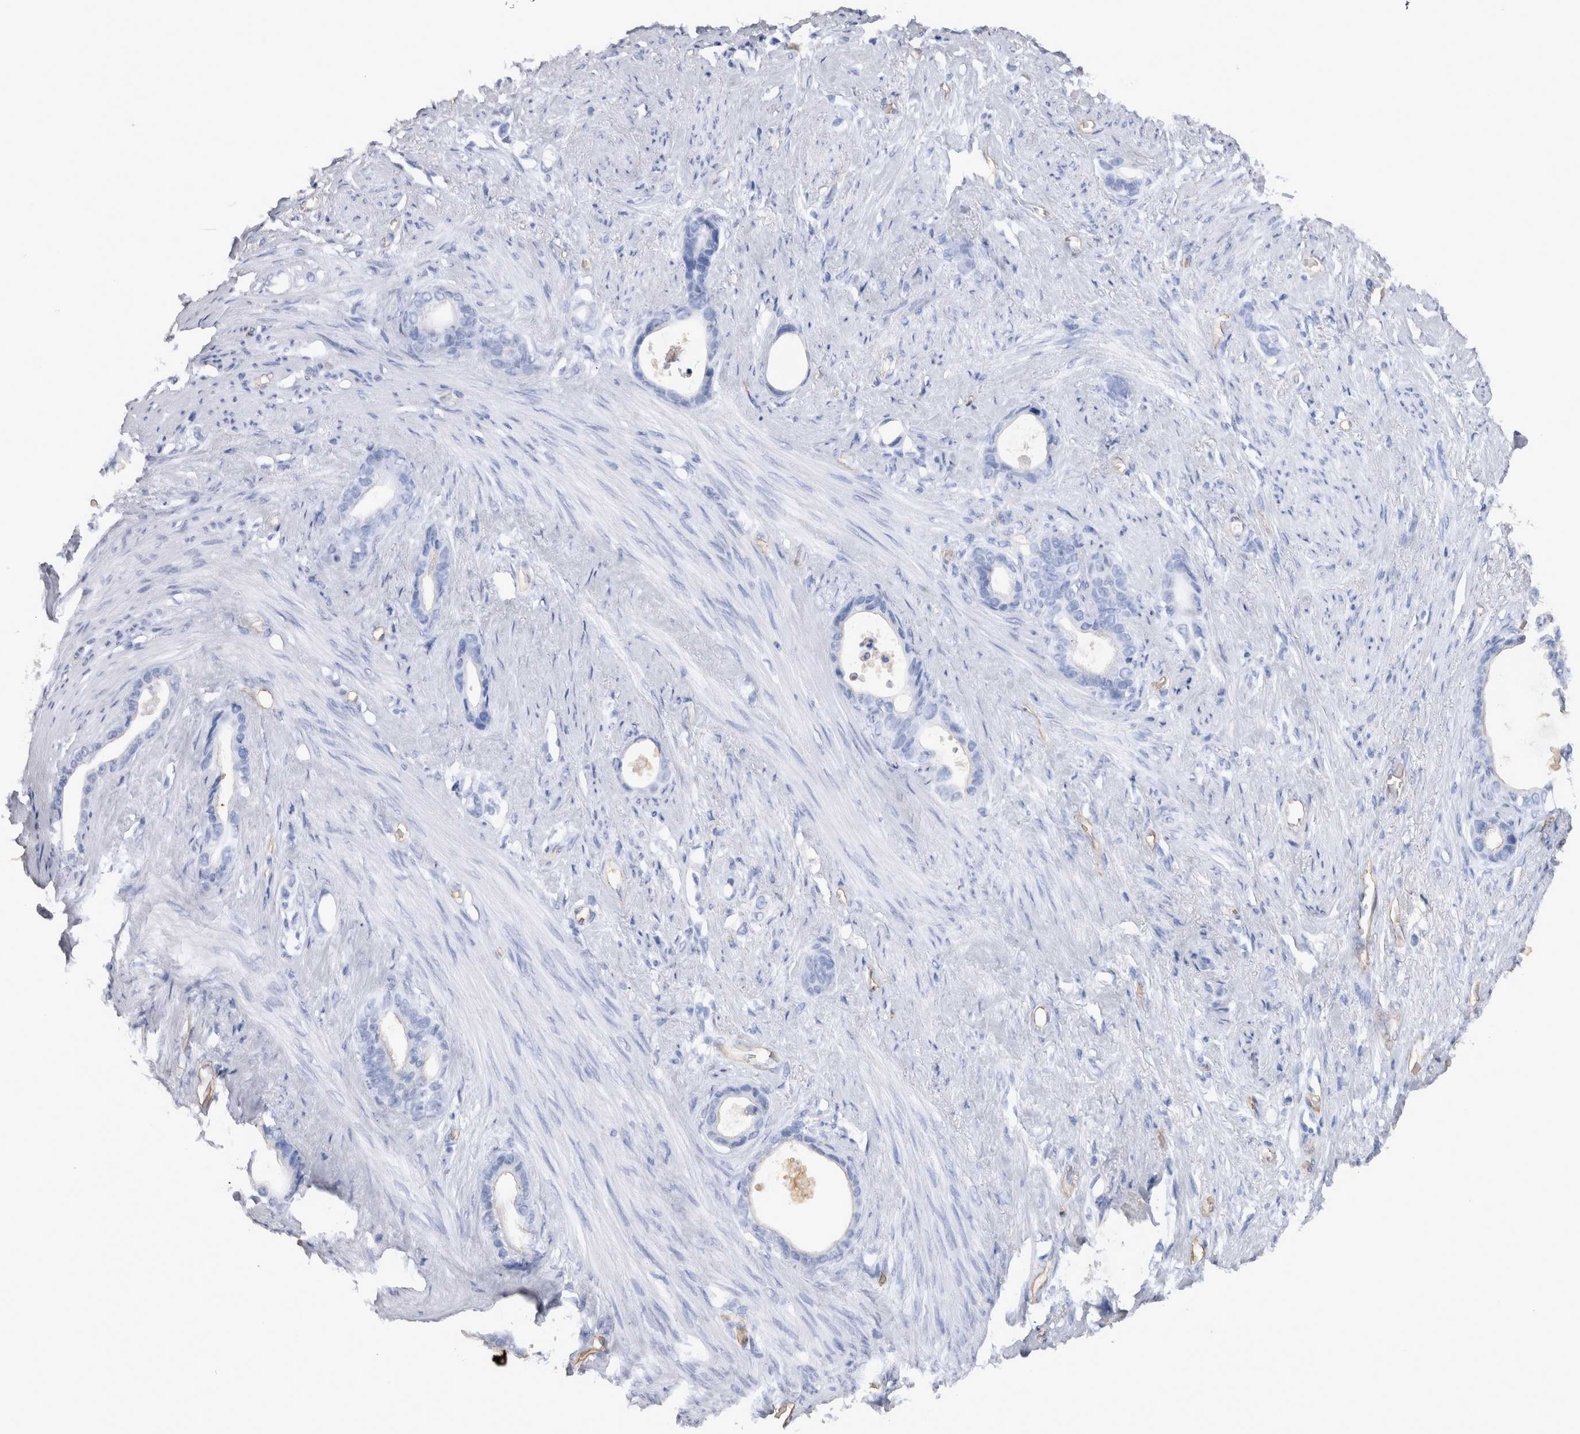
{"staining": {"intensity": "negative", "quantity": "none", "location": "none"}, "tissue": "stomach cancer", "cell_type": "Tumor cells", "image_type": "cancer", "snomed": [{"axis": "morphology", "description": "Adenocarcinoma, NOS"}, {"axis": "topography", "description": "Stomach"}], "caption": "Adenocarcinoma (stomach) was stained to show a protein in brown. There is no significant positivity in tumor cells. Nuclei are stained in blue.", "gene": "IL17RC", "patient": {"sex": "female", "age": 75}}